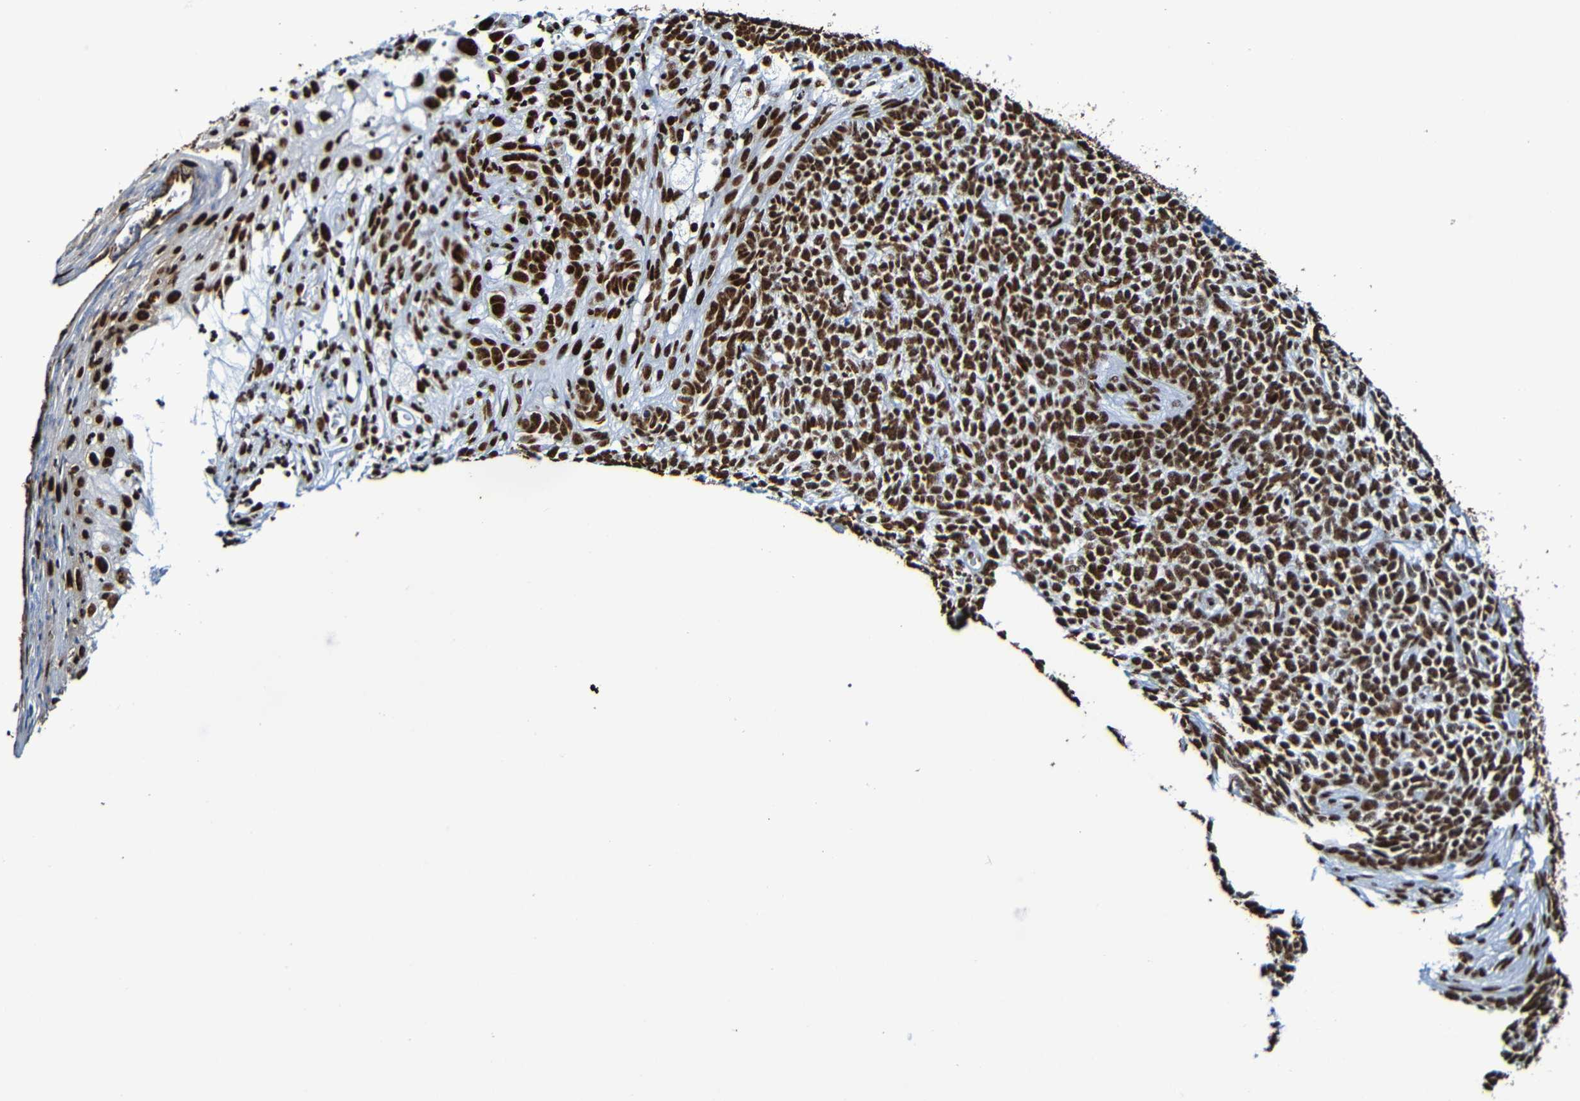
{"staining": {"intensity": "strong", "quantity": ">75%", "location": "nuclear"}, "tissue": "skin cancer", "cell_type": "Tumor cells", "image_type": "cancer", "snomed": [{"axis": "morphology", "description": "Basal cell carcinoma"}, {"axis": "topography", "description": "Skin"}], "caption": "Skin cancer (basal cell carcinoma) stained for a protein demonstrates strong nuclear positivity in tumor cells. (DAB (3,3'-diaminobenzidine) = brown stain, brightfield microscopy at high magnification).", "gene": "SRSF3", "patient": {"sex": "female", "age": 84}}